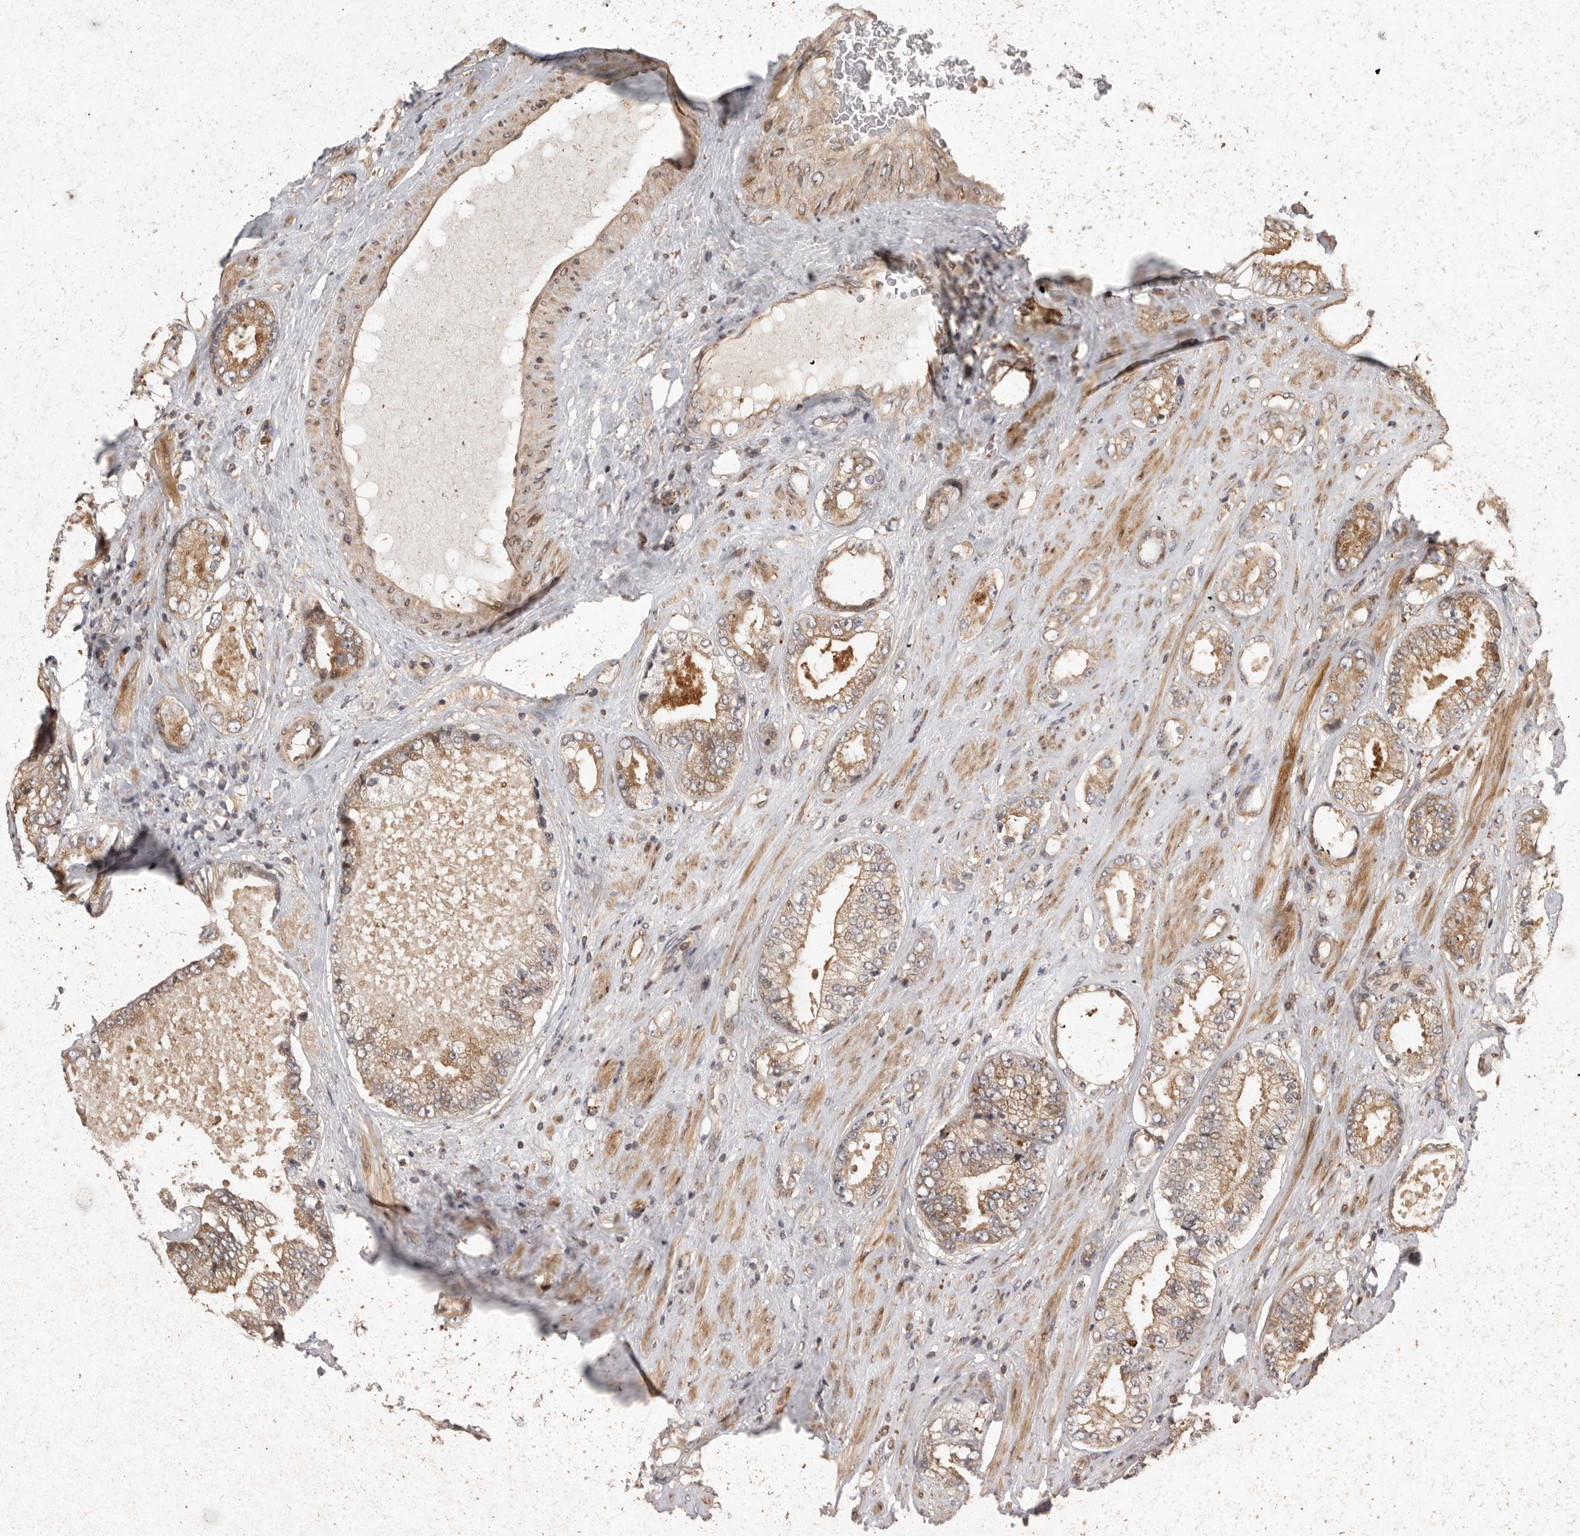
{"staining": {"intensity": "weak", "quantity": ">75%", "location": "cytoplasmic/membranous"}, "tissue": "prostate cancer", "cell_type": "Tumor cells", "image_type": "cancer", "snomed": [{"axis": "morphology", "description": "Adenocarcinoma, High grade"}, {"axis": "topography", "description": "Prostate"}], "caption": "Prostate high-grade adenocarcinoma stained with IHC displays weak cytoplasmic/membranous expression in approximately >75% of tumor cells.", "gene": "SWT1", "patient": {"sex": "male", "age": 61}}